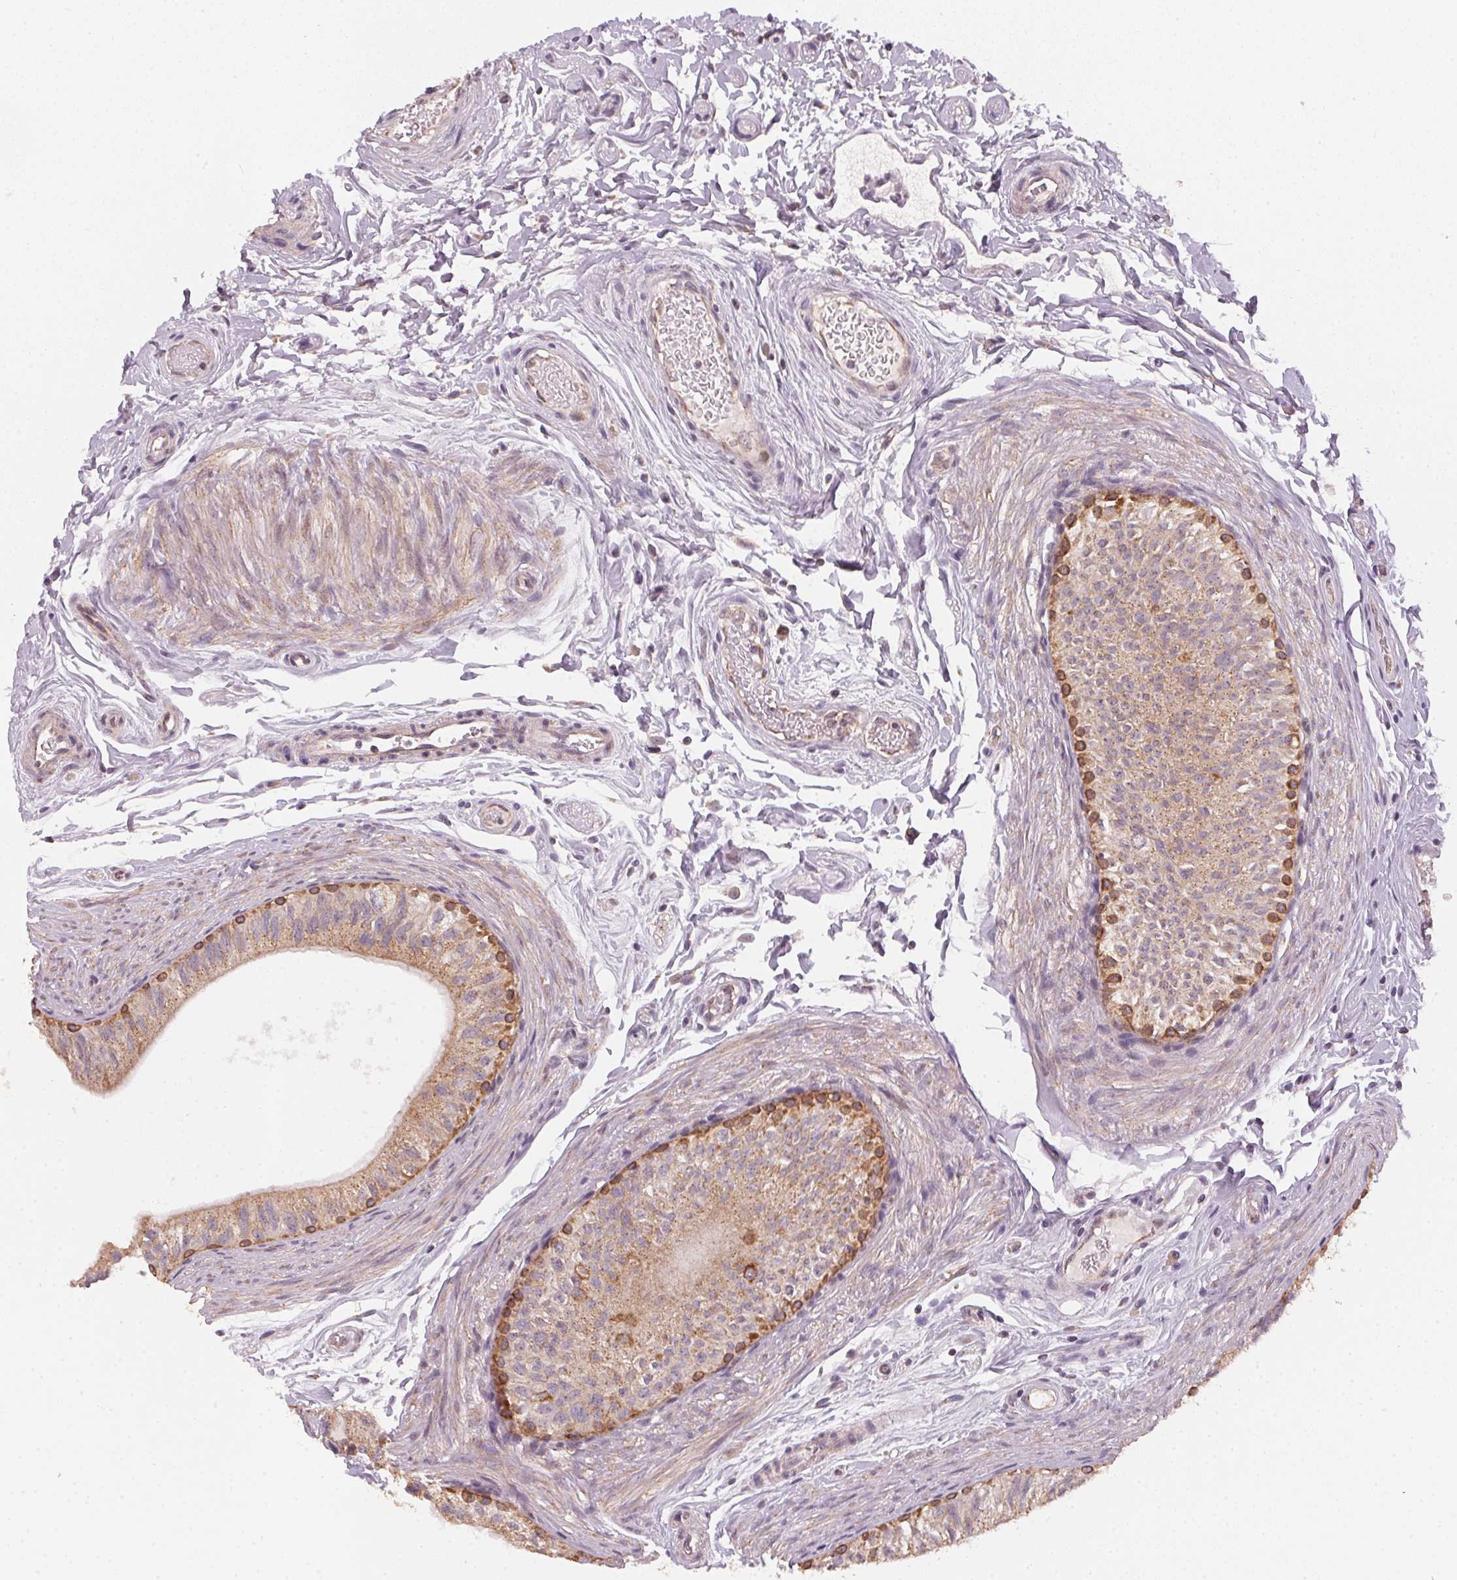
{"staining": {"intensity": "moderate", "quantity": "25%-75%", "location": "cytoplasmic/membranous"}, "tissue": "epididymis", "cell_type": "Glandular cells", "image_type": "normal", "snomed": [{"axis": "morphology", "description": "Normal tissue, NOS"}, {"axis": "topography", "description": "Epididymis"}], "caption": "The immunohistochemical stain labels moderate cytoplasmic/membranous positivity in glandular cells of normal epididymis. (Stains: DAB in brown, nuclei in blue, Microscopy: brightfield microscopy at high magnification).", "gene": "MATCAP1", "patient": {"sex": "male", "age": 36}}